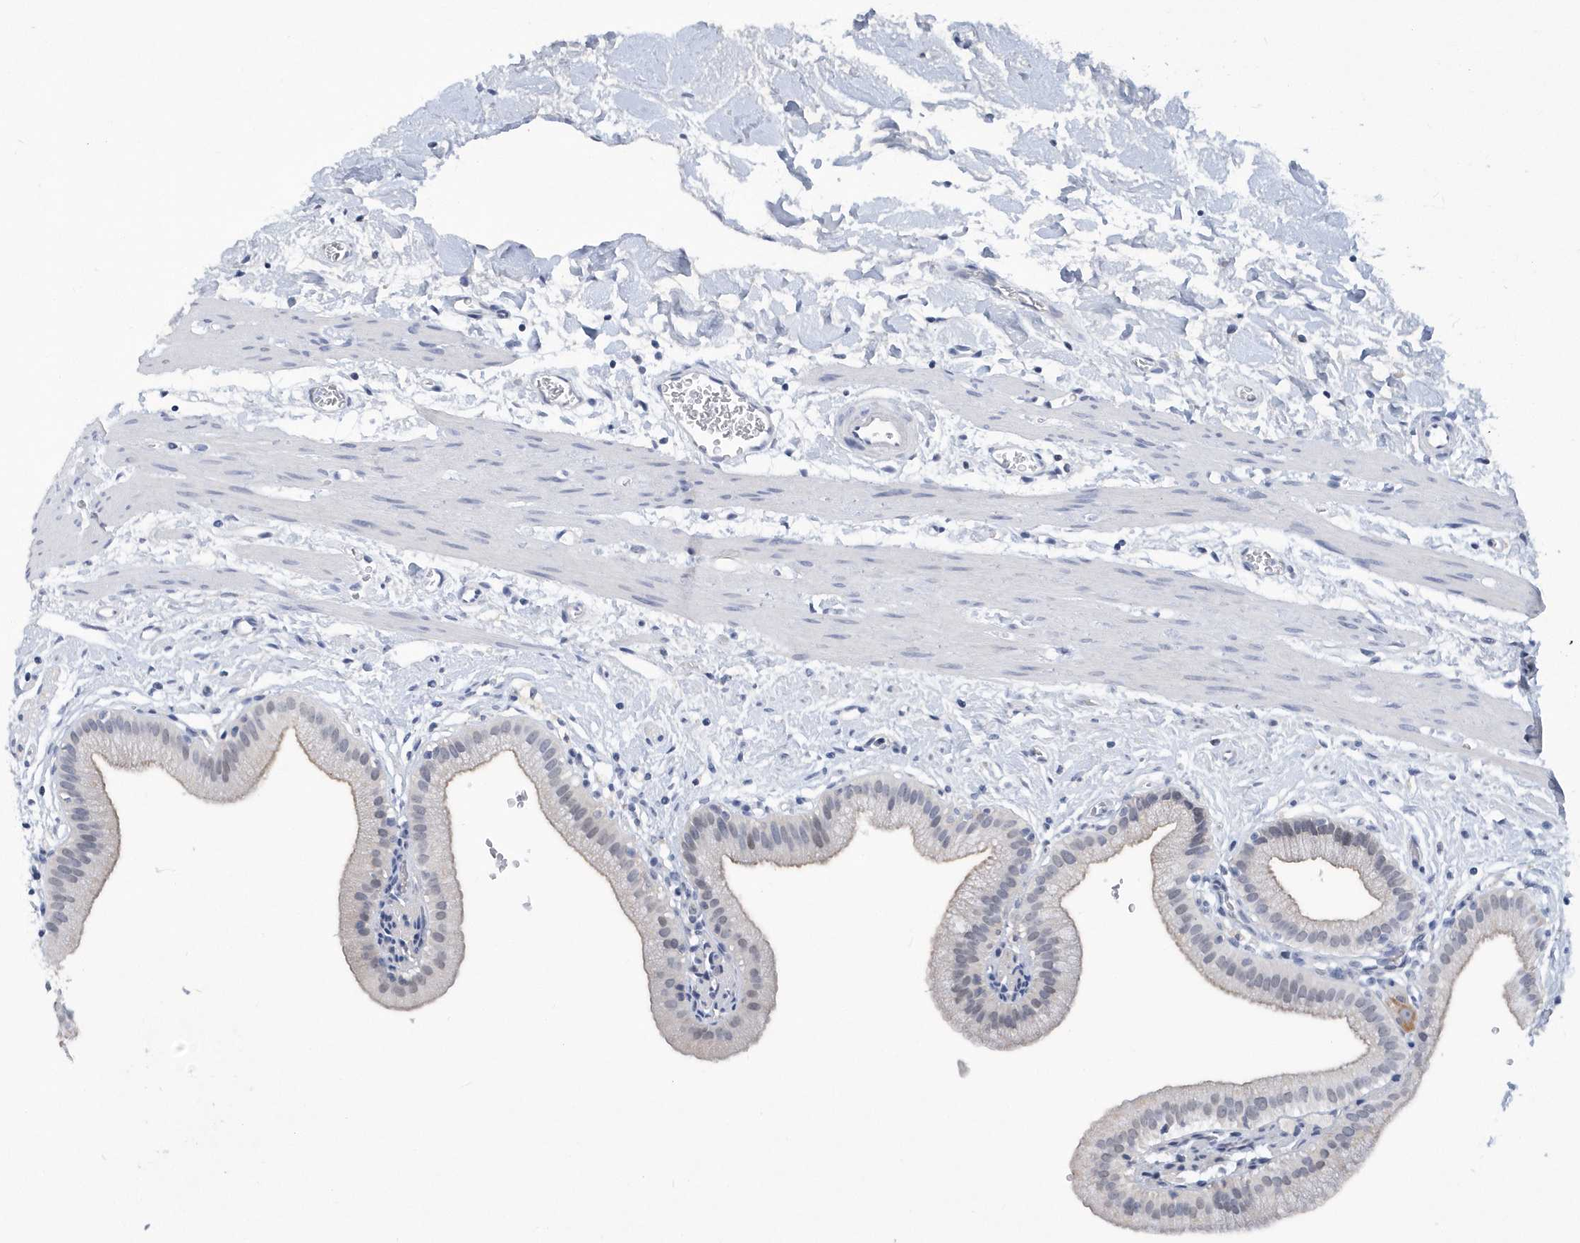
{"staining": {"intensity": "weak", "quantity": "<25%", "location": "cytoplasmic/membranous"}, "tissue": "gallbladder", "cell_type": "Glandular cells", "image_type": "normal", "snomed": [{"axis": "morphology", "description": "Normal tissue, NOS"}, {"axis": "topography", "description": "Gallbladder"}], "caption": "Gallbladder was stained to show a protein in brown. There is no significant staining in glandular cells. Nuclei are stained in blue.", "gene": "SRGAP3", "patient": {"sex": "male", "age": 55}}